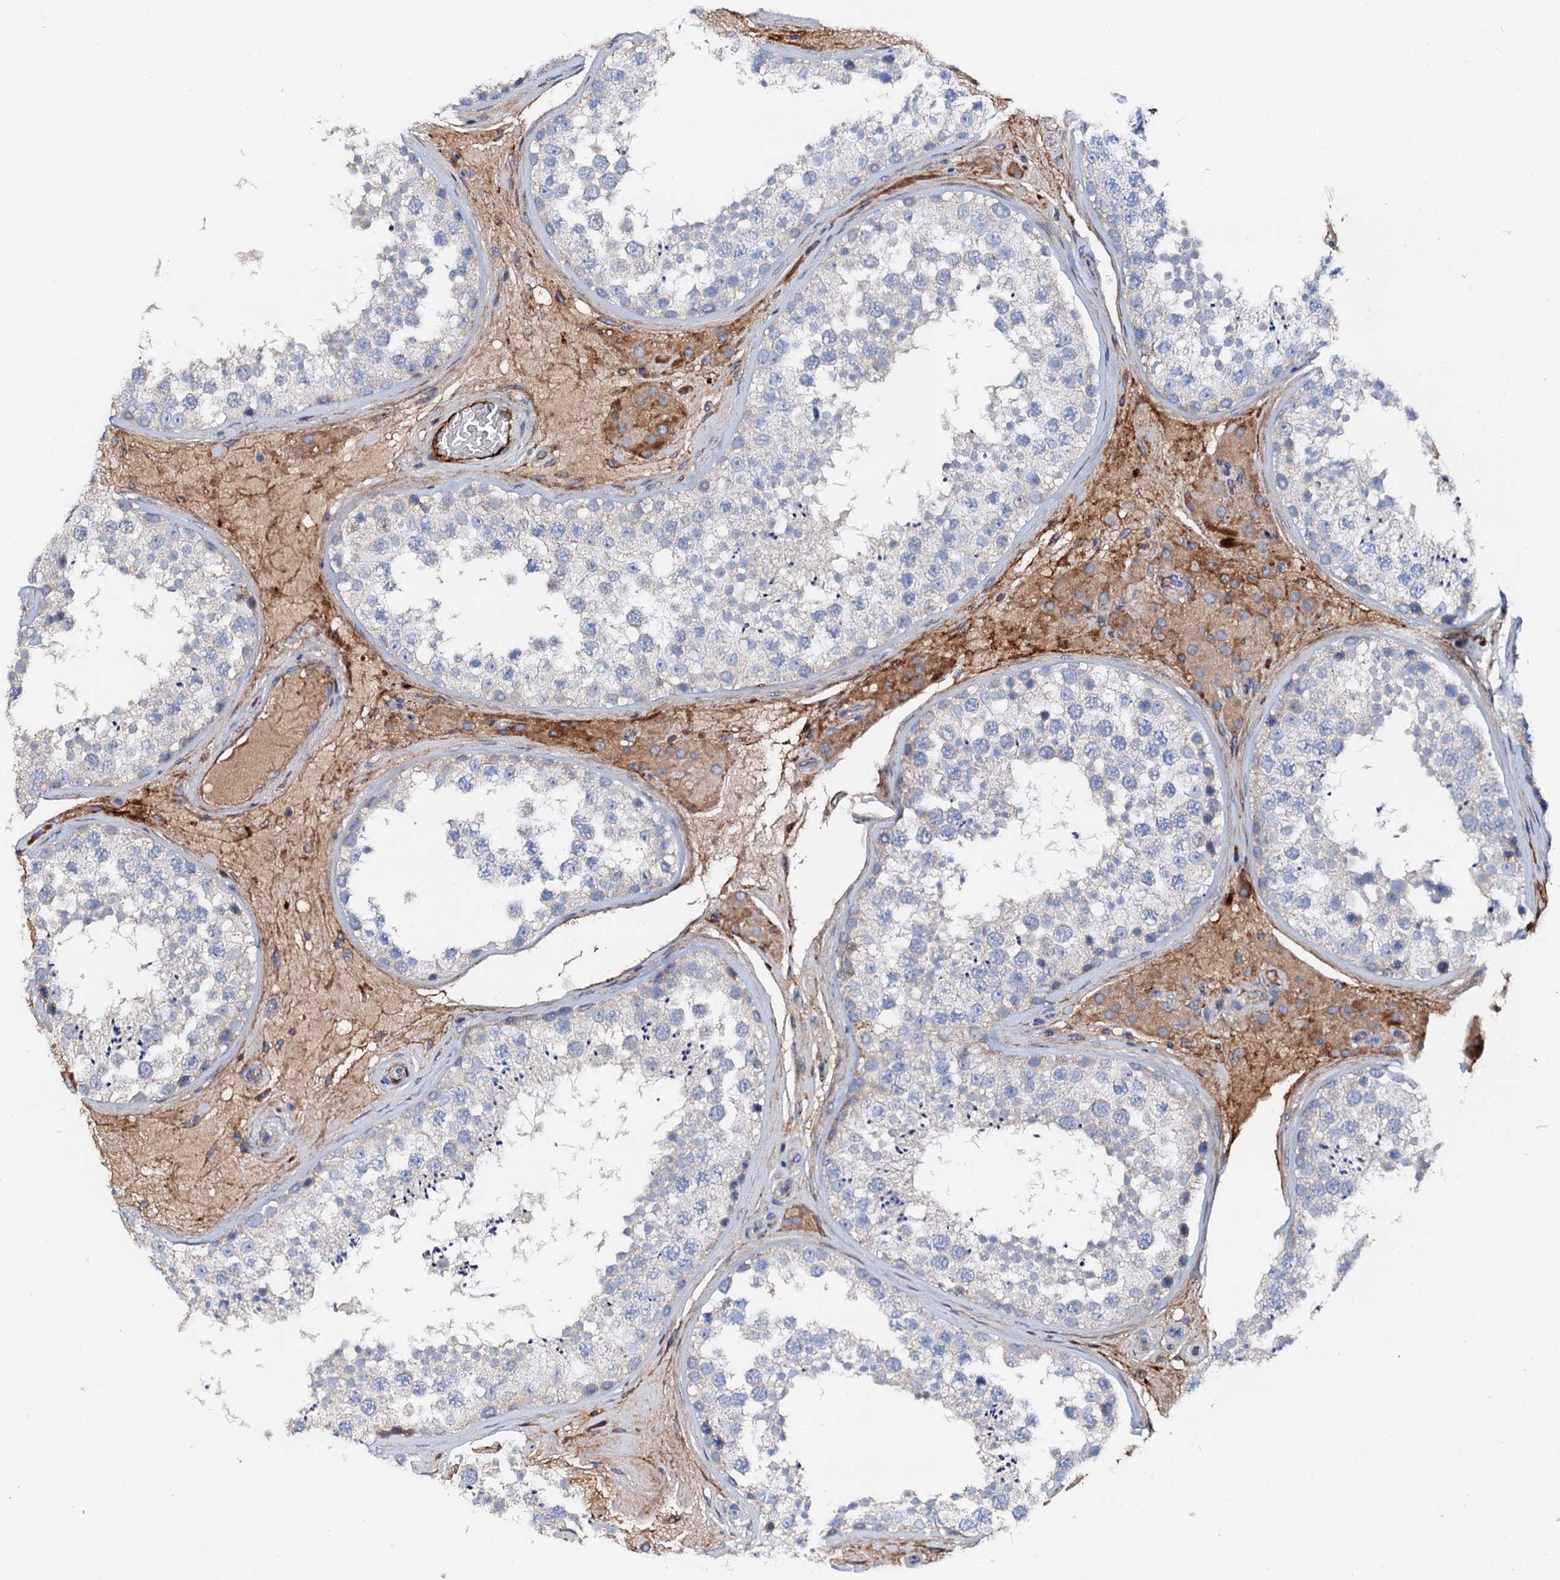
{"staining": {"intensity": "weak", "quantity": "<25%", "location": "cytoplasmic/membranous"}, "tissue": "testis", "cell_type": "Cells in seminiferous ducts", "image_type": "normal", "snomed": [{"axis": "morphology", "description": "Normal tissue, NOS"}, {"axis": "topography", "description": "Testis"}], "caption": "High power microscopy image of an immunohistochemistry (IHC) micrograph of benign testis, revealing no significant positivity in cells in seminiferous ducts.", "gene": "SLC10A7", "patient": {"sex": "male", "age": 46}}